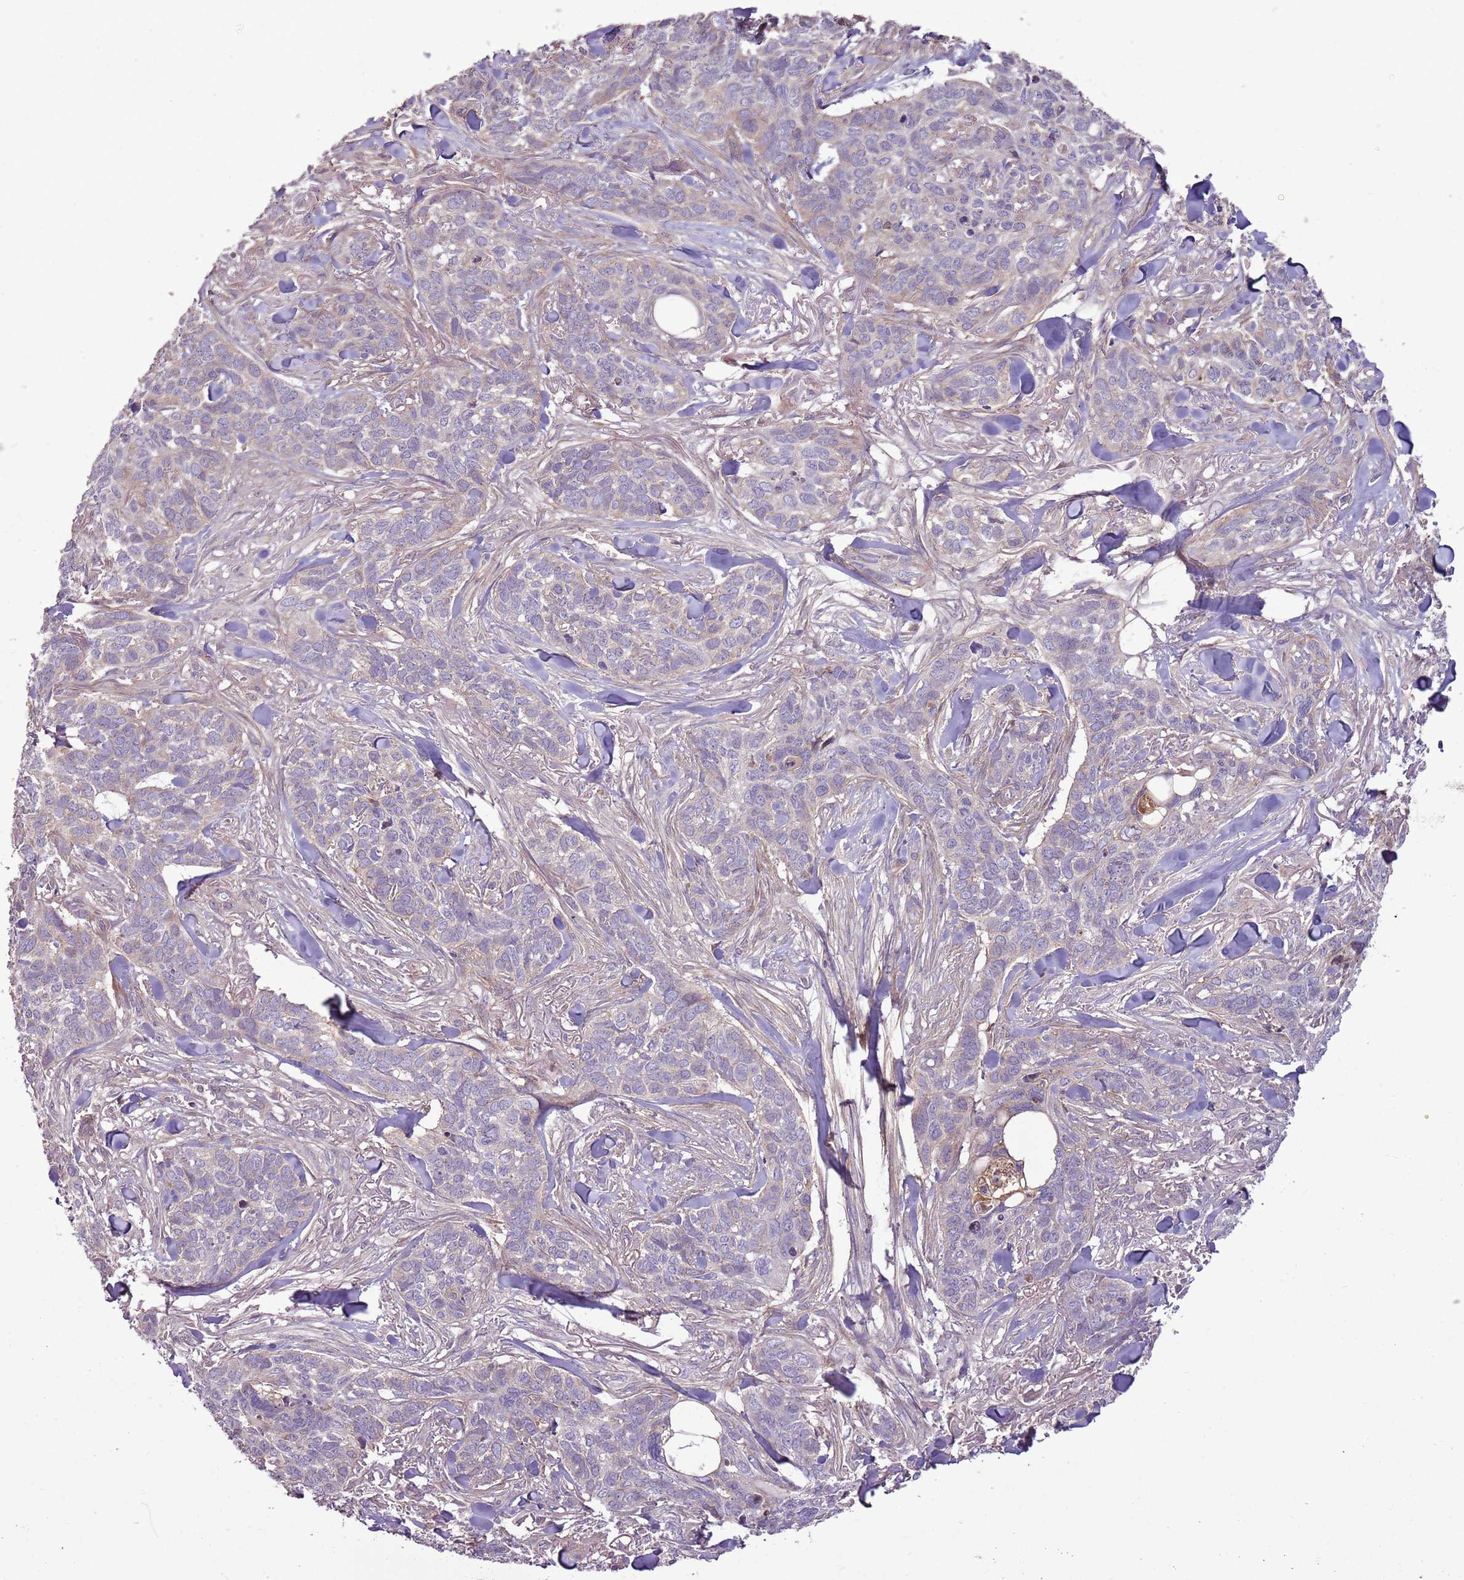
{"staining": {"intensity": "negative", "quantity": "none", "location": "none"}, "tissue": "skin cancer", "cell_type": "Tumor cells", "image_type": "cancer", "snomed": [{"axis": "morphology", "description": "Basal cell carcinoma"}, {"axis": "topography", "description": "Skin"}], "caption": "Immunohistochemical staining of skin basal cell carcinoma shows no significant positivity in tumor cells.", "gene": "ANKRD24", "patient": {"sex": "male", "age": 86}}